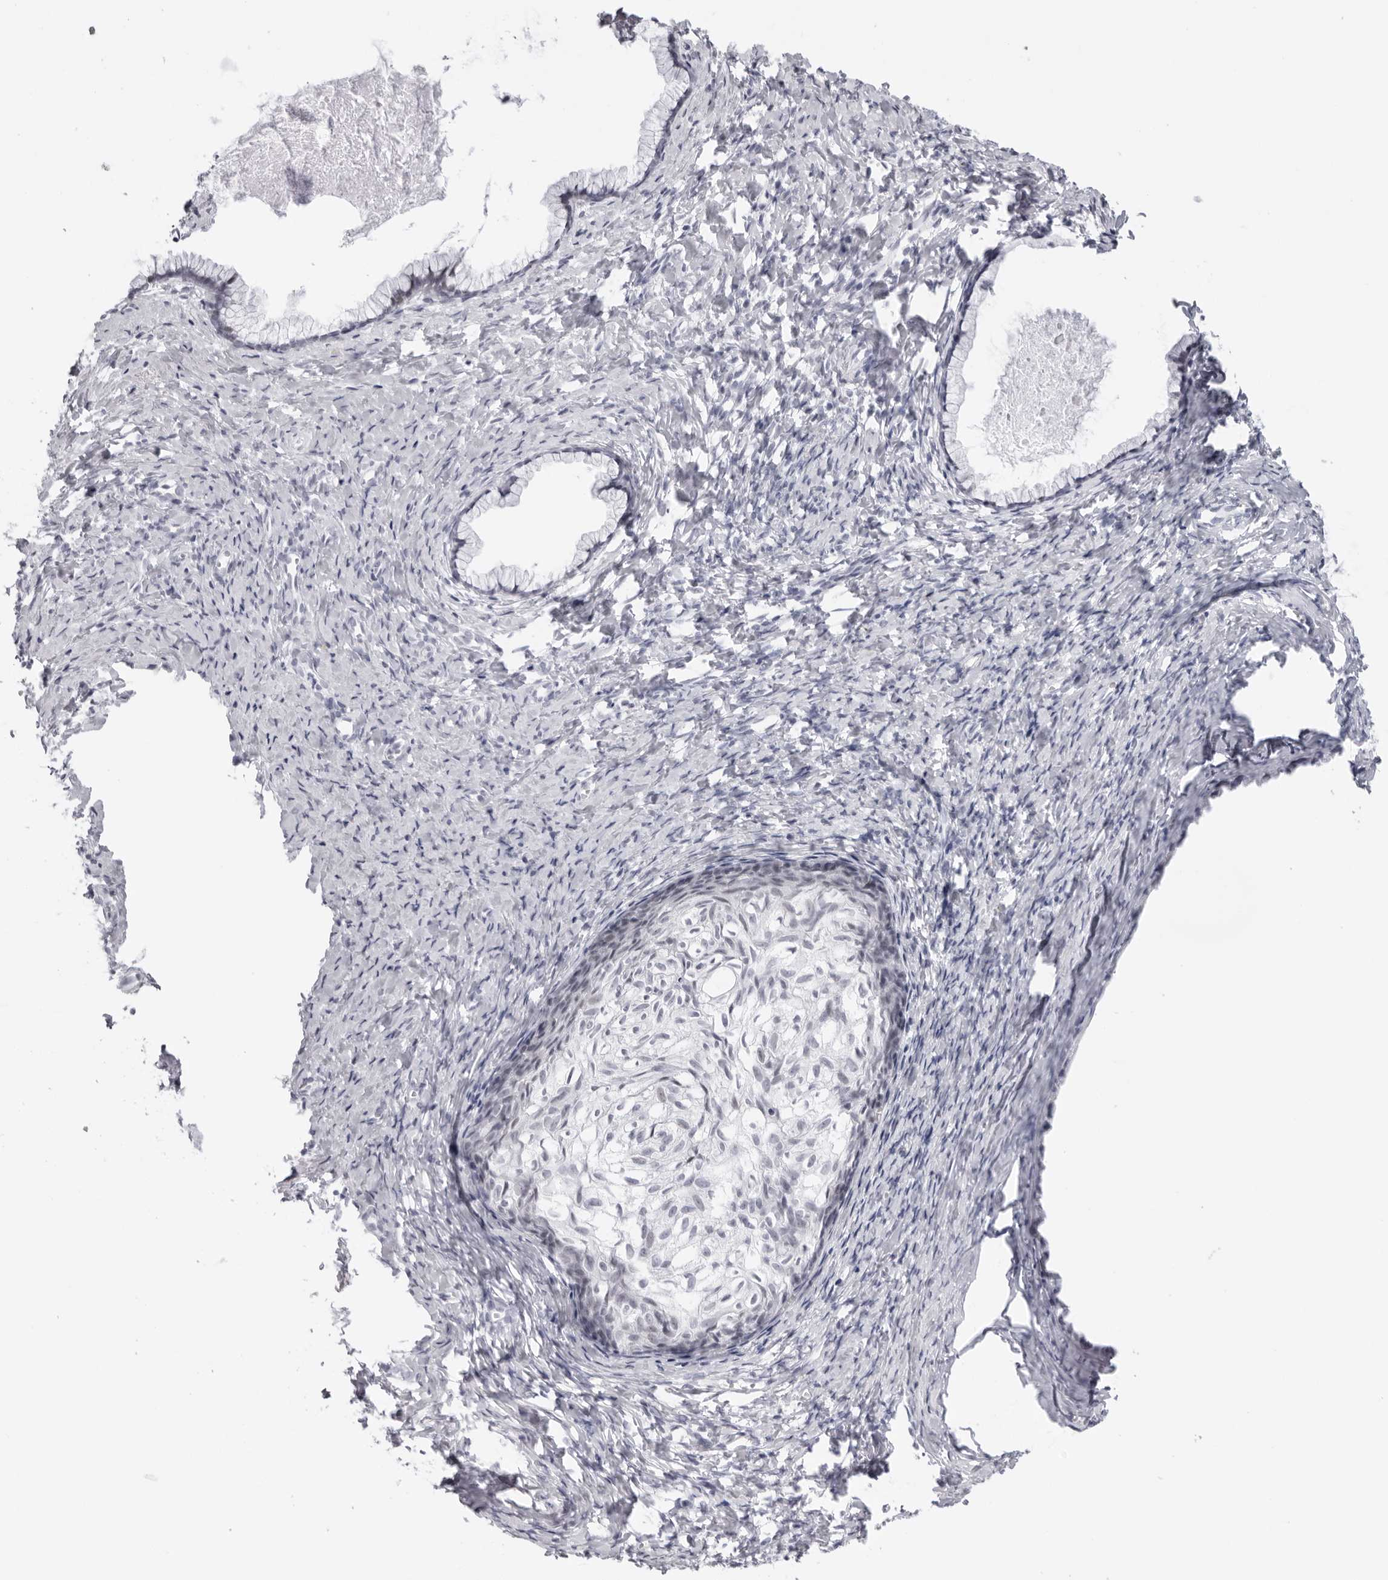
{"staining": {"intensity": "weak", "quantity": "<25%", "location": "nuclear"}, "tissue": "cervix", "cell_type": "Glandular cells", "image_type": "normal", "snomed": [{"axis": "morphology", "description": "Normal tissue, NOS"}, {"axis": "topography", "description": "Cervix"}], "caption": "The image reveals no staining of glandular cells in benign cervix.", "gene": "KLK12", "patient": {"sex": "female", "age": 75}}